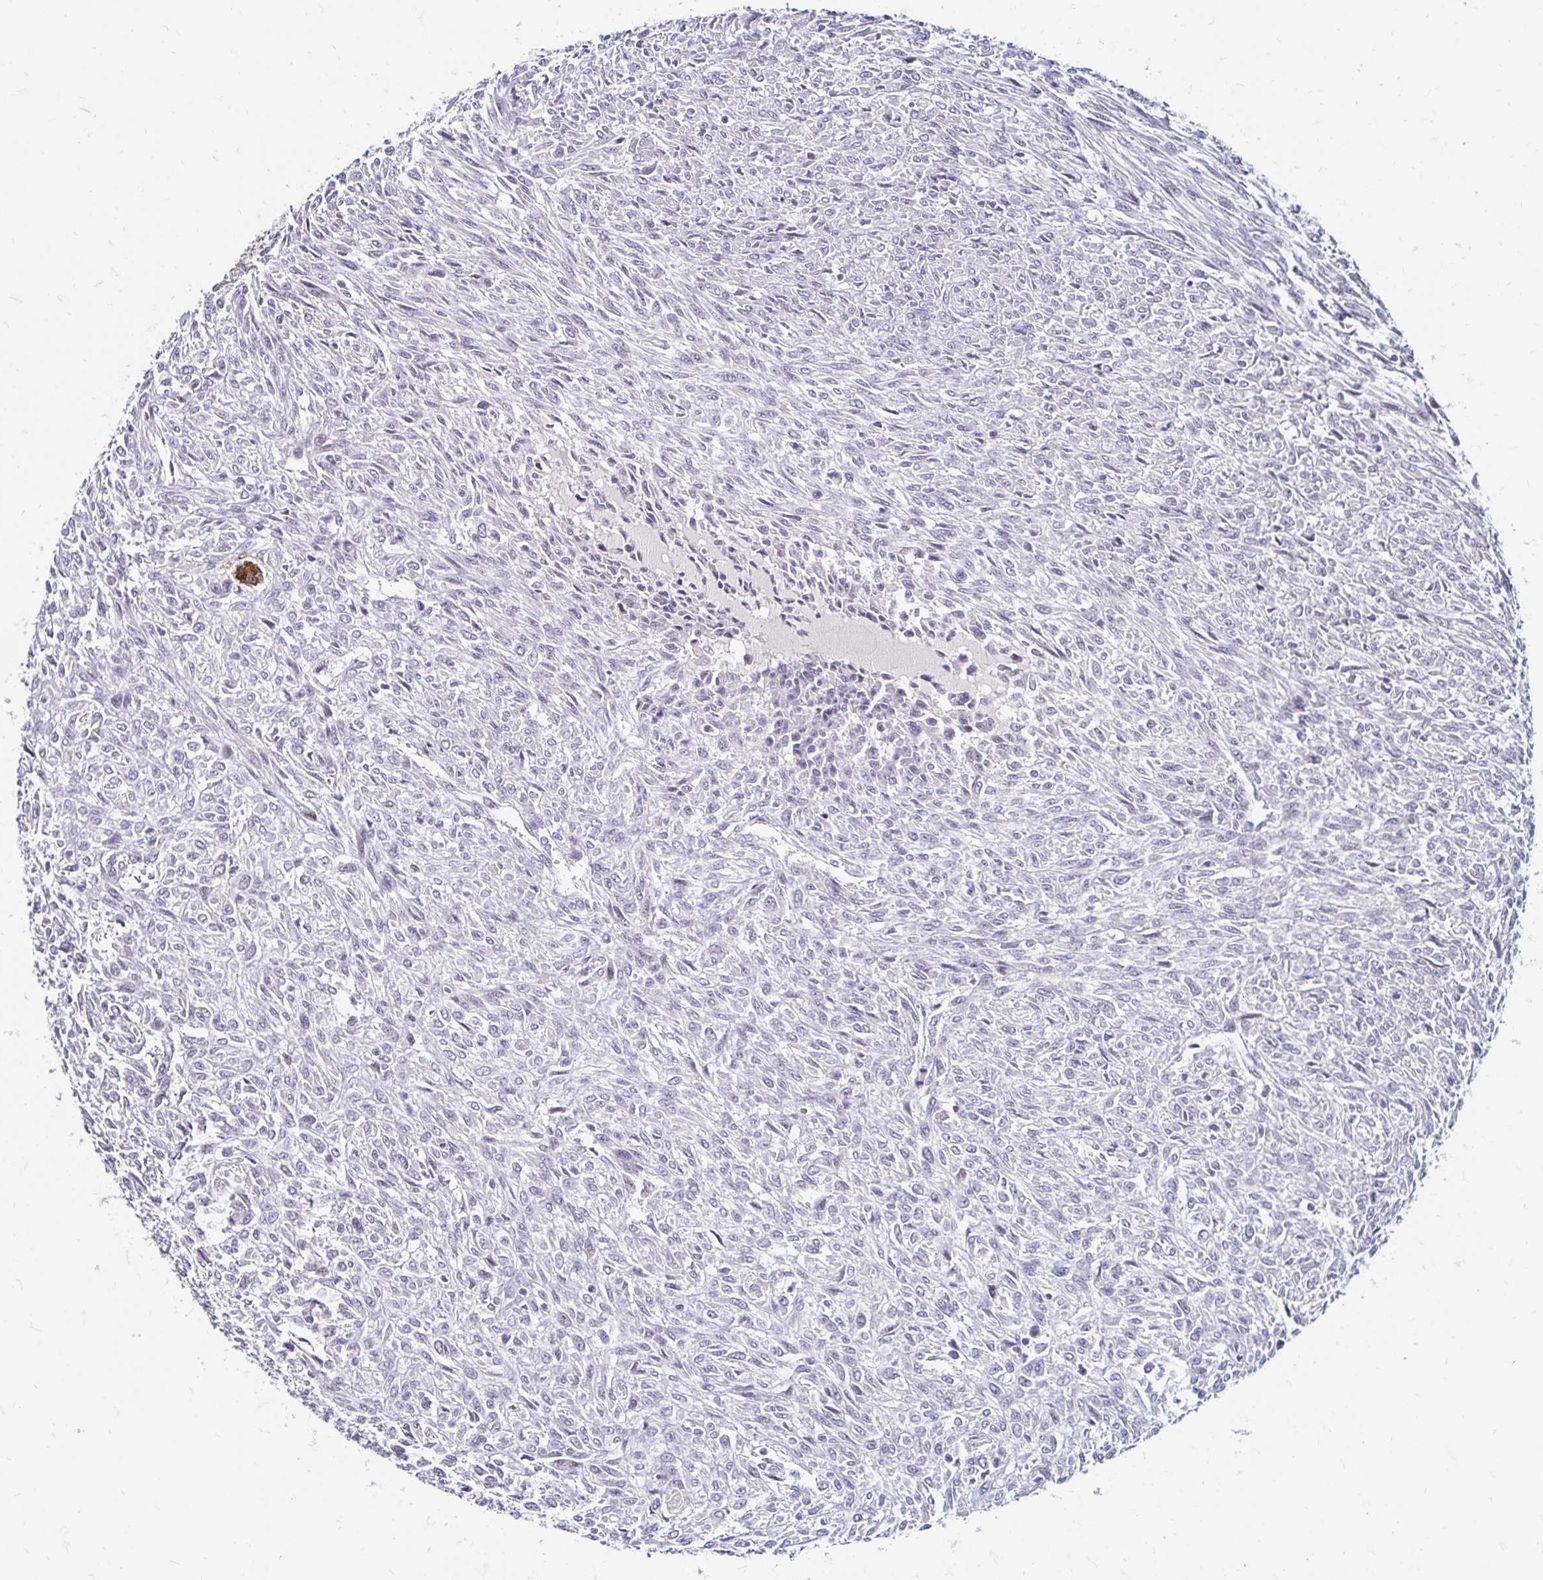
{"staining": {"intensity": "negative", "quantity": "none", "location": "none"}, "tissue": "renal cancer", "cell_type": "Tumor cells", "image_type": "cancer", "snomed": [{"axis": "morphology", "description": "Adenocarcinoma, NOS"}, {"axis": "topography", "description": "Kidney"}], "caption": "There is no significant expression in tumor cells of renal adenocarcinoma. (Brightfield microscopy of DAB immunohistochemistry at high magnification).", "gene": "GUCY1A1", "patient": {"sex": "male", "age": 58}}